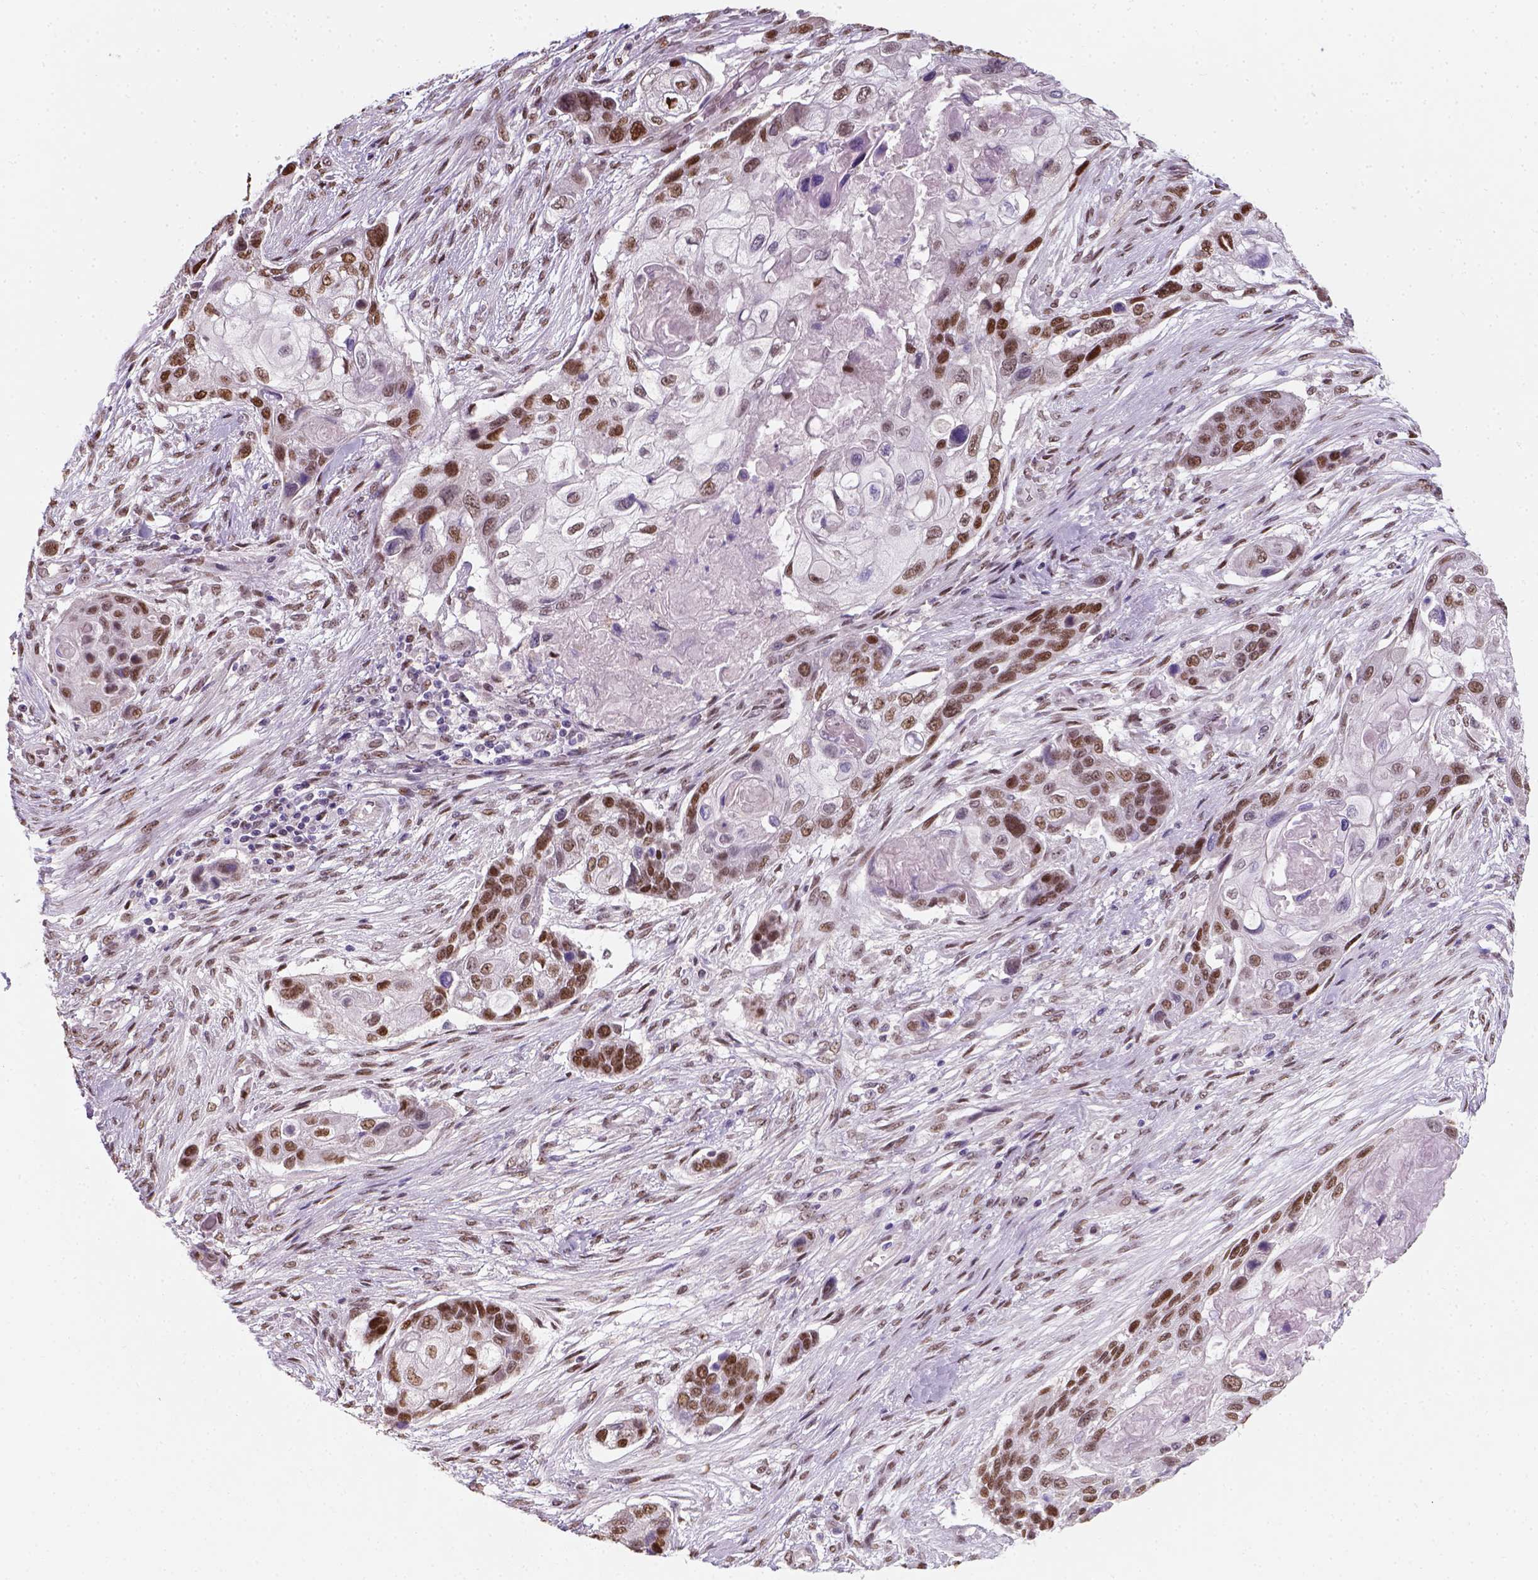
{"staining": {"intensity": "moderate", "quantity": "25%-75%", "location": "nuclear"}, "tissue": "lung cancer", "cell_type": "Tumor cells", "image_type": "cancer", "snomed": [{"axis": "morphology", "description": "Squamous cell carcinoma, NOS"}, {"axis": "topography", "description": "Lung"}], "caption": "This image shows lung cancer stained with immunohistochemistry (IHC) to label a protein in brown. The nuclear of tumor cells show moderate positivity for the protein. Nuclei are counter-stained blue.", "gene": "C1orf112", "patient": {"sex": "male", "age": 69}}